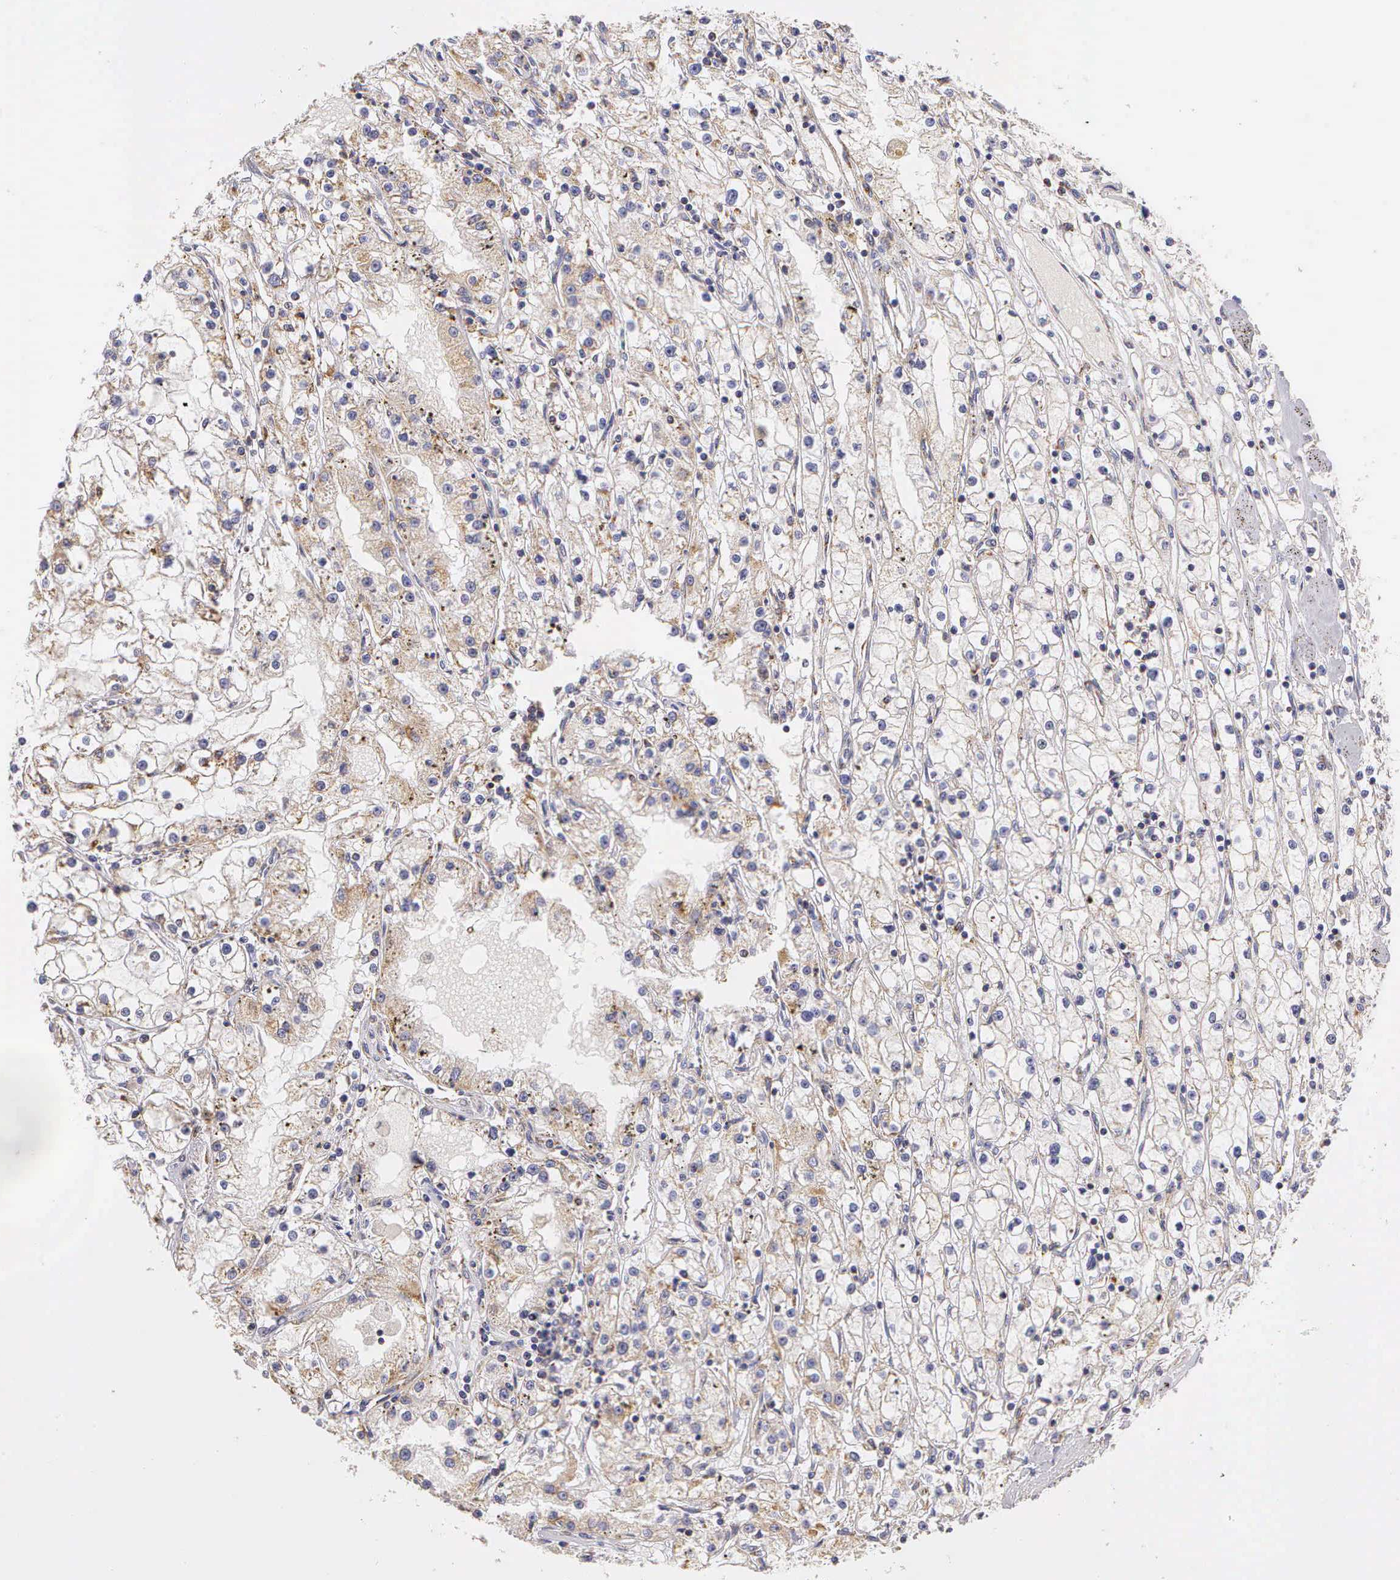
{"staining": {"intensity": "weak", "quantity": "25%-75%", "location": "cytoplasmic/membranous"}, "tissue": "renal cancer", "cell_type": "Tumor cells", "image_type": "cancer", "snomed": [{"axis": "morphology", "description": "Adenocarcinoma, NOS"}, {"axis": "topography", "description": "Kidney"}], "caption": "Human renal cancer (adenocarcinoma) stained with a brown dye displays weak cytoplasmic/membranous positive positivity in about 25%-75% of tumor cells.", "gene": "ESR1", "patient": {"sex": "male", "age": 56}}